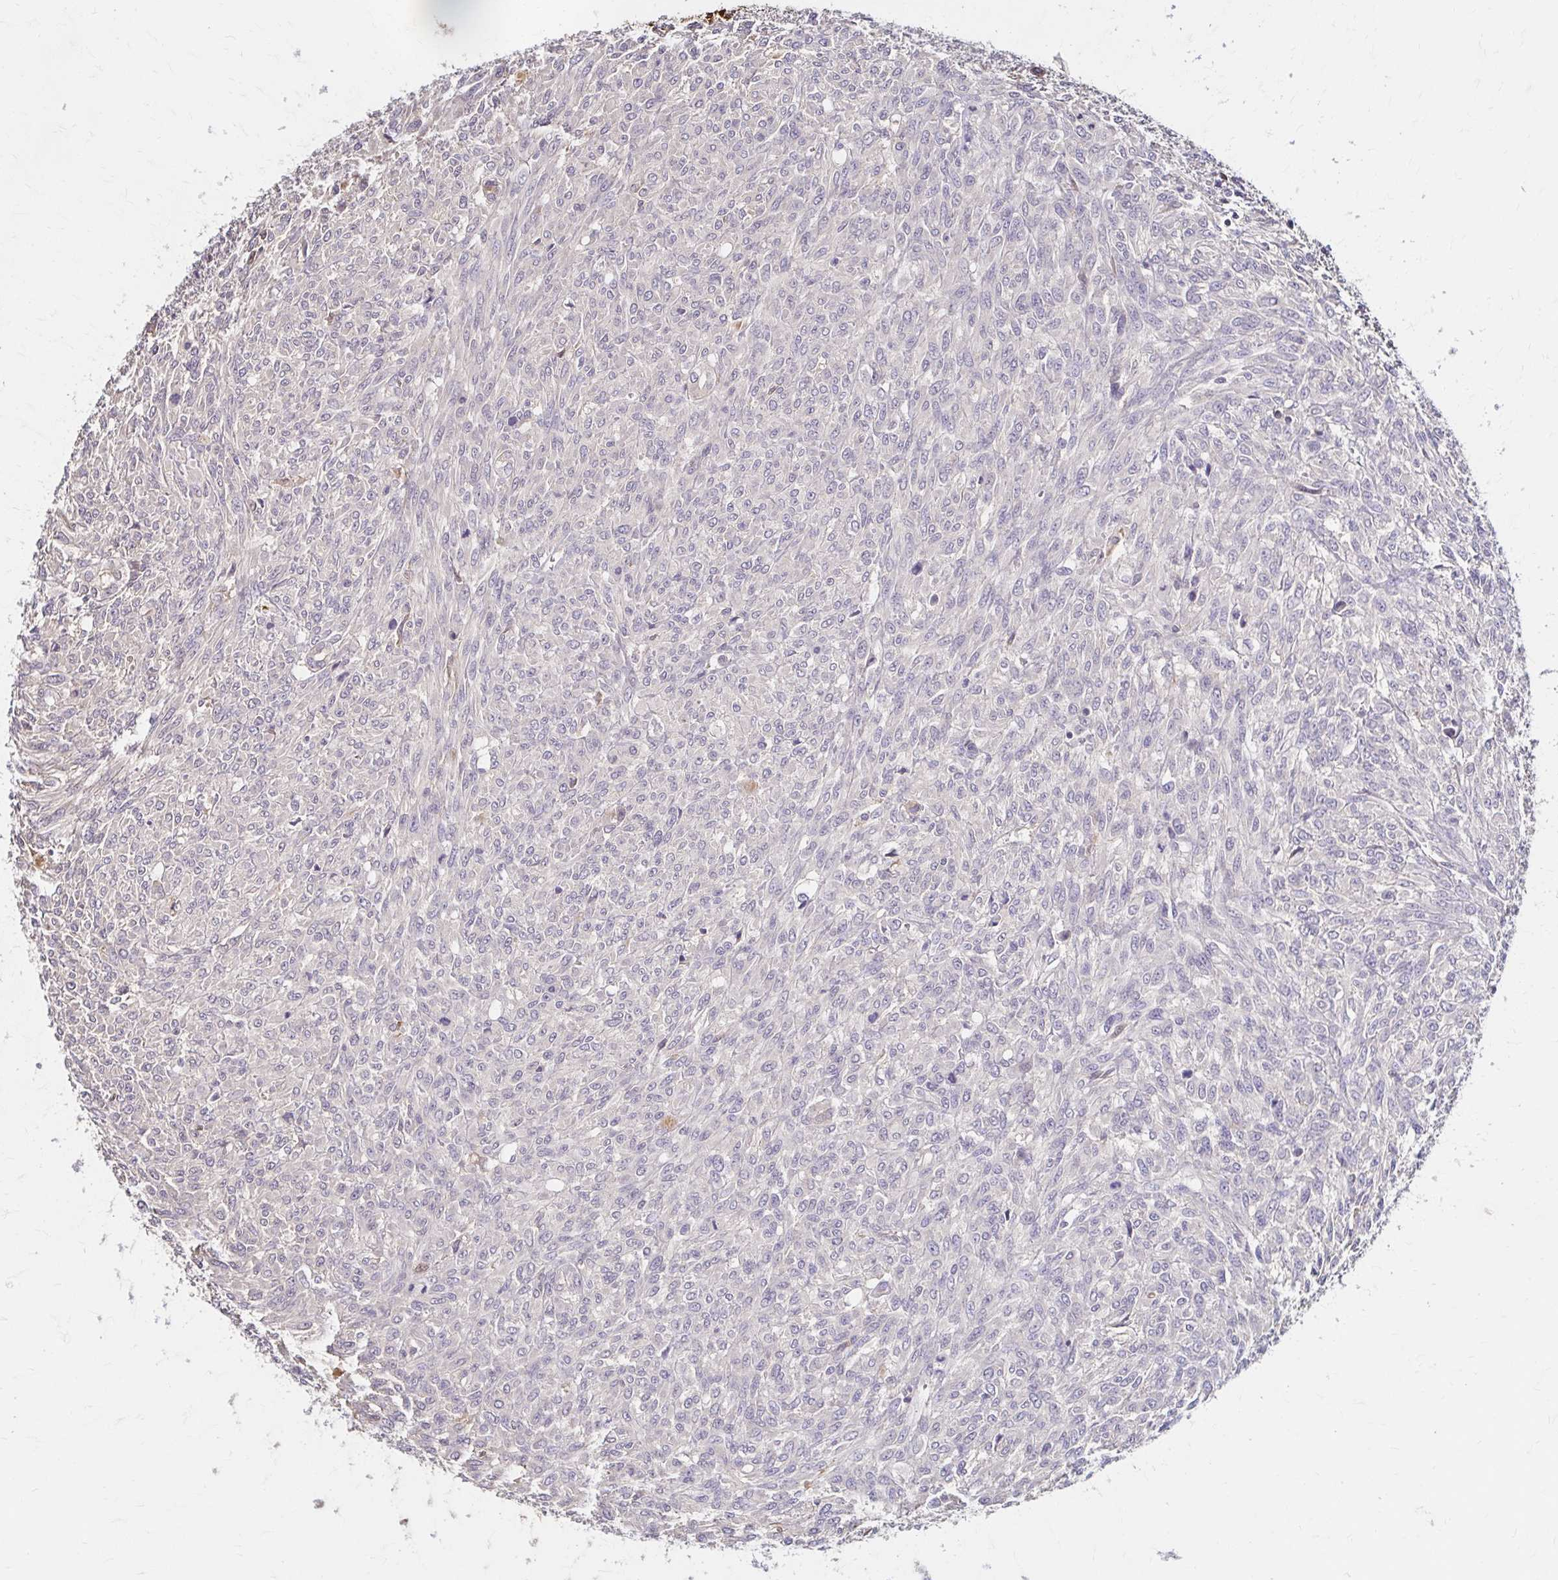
{"staining": {"intensity": "negative", "quantity": "none", "location": "none"}, "tissue": "renal cancer", "cell_type": "Tumor cells", "image_type": "cancer", "snomed": [{"axis": "morphology", "description": "Adenocarcinoma, NOS"}, {"axis": "topography", "description": "Kidney"}], "caption": "Micrograph shows no protein expression in tumor cells of adenocarcinoma (renal) tissue. (Brightfield microscopy of DAB IHC at high magnification).", "gene": "HMGCS2", "patient": {"sex": "male", "age": 58}}